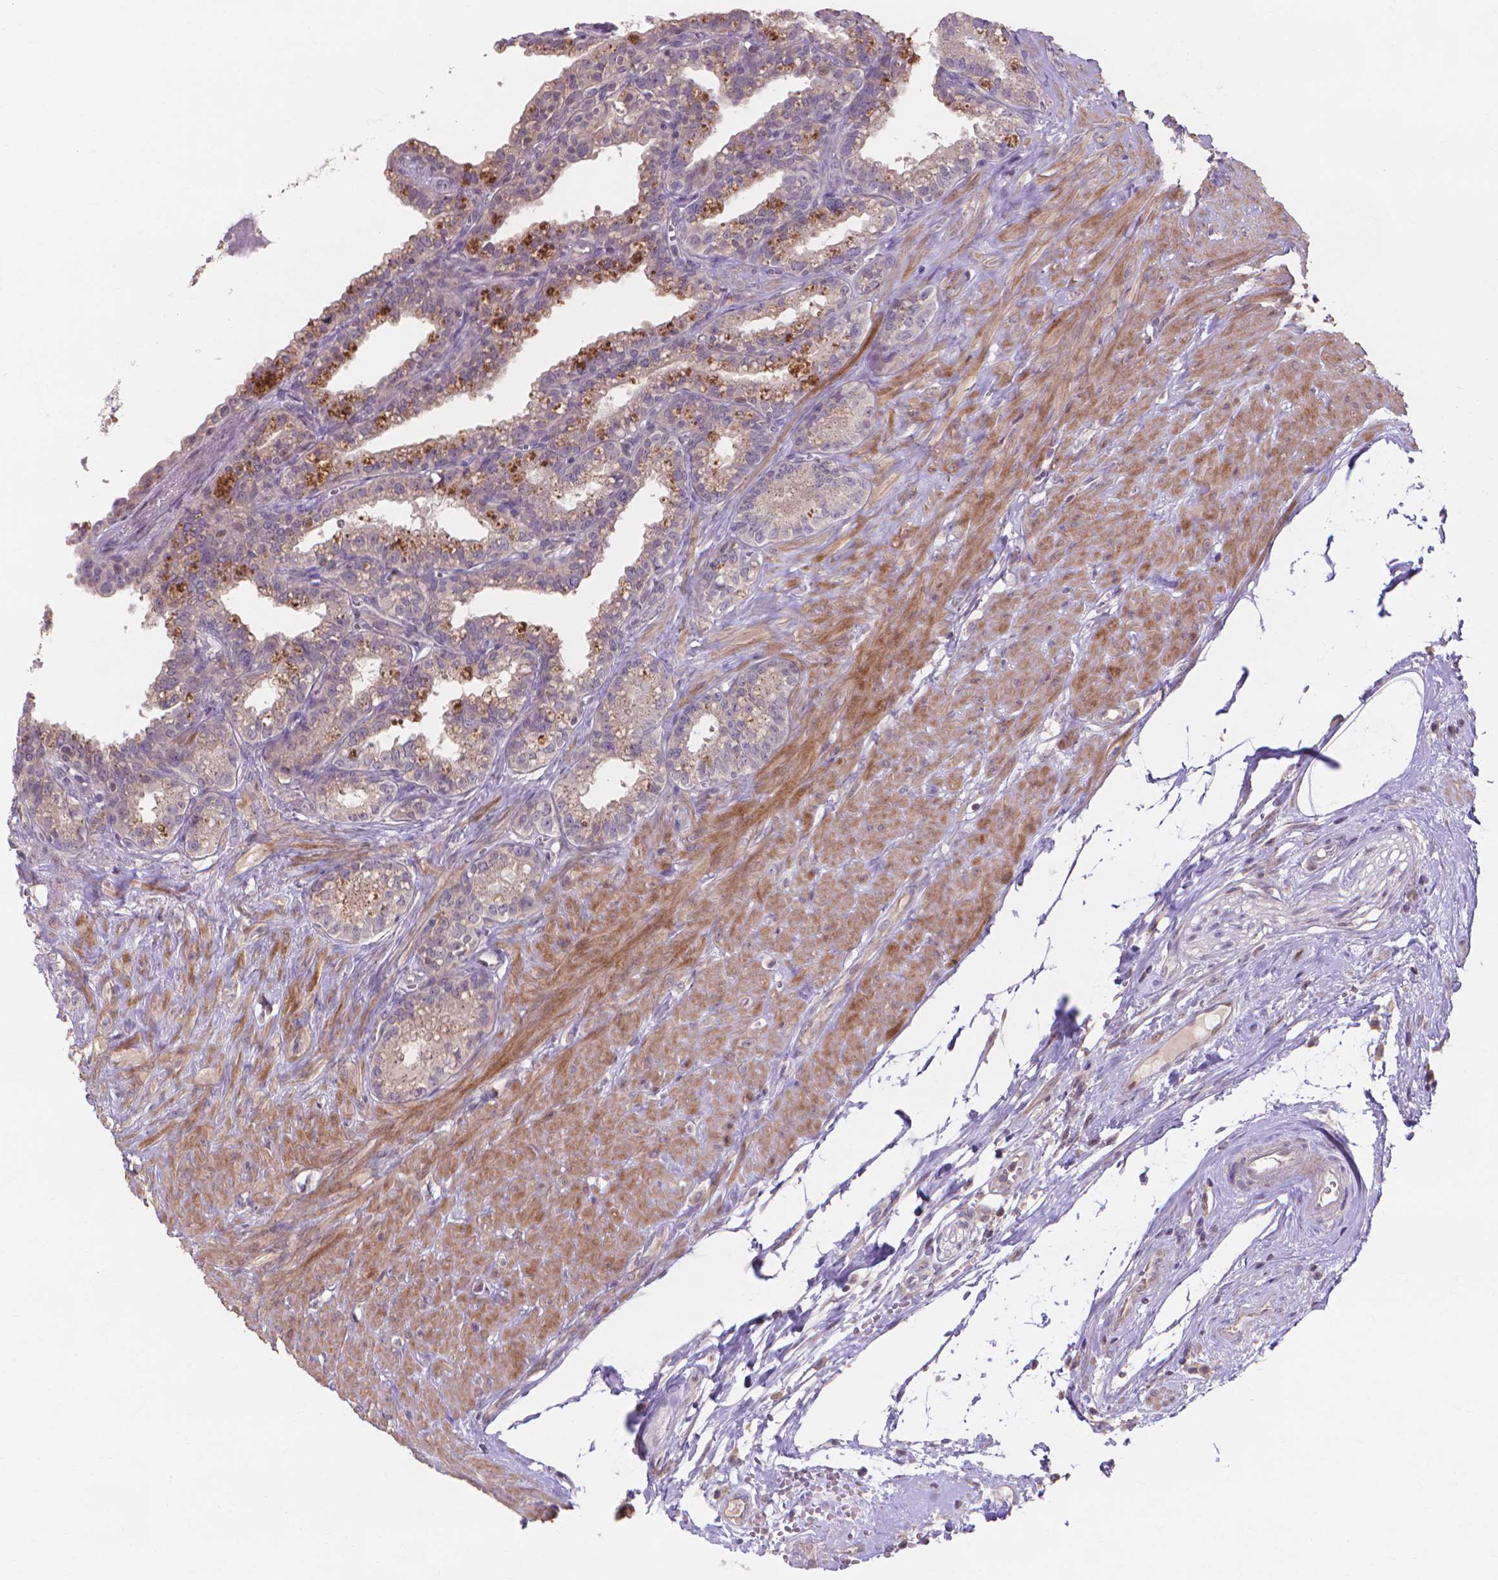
{"staining": {"intensity": "negative", "quantity": "none", "location": "none"}, "tissue": "seminal vesicle", "cell_type": "Glandular cells", "image_type": "normal", "snomed": [{"axis": "morphology", "description": "Normal tissue, NOS"}, {"axis": "morphology", "description": "Urothelial carcinoma, NOS"}, {"axis": "topography", "description": "Urinary bladder"}, {"axis": "topography", "description": "Seminal veicle"}], "caption": "DAB immunohistochemical staining of unremarkable human seminal vesicle shows no significant positivity in glandular cells.", "gene": "PRDM13", "patient": {"sex": "male", "age": 76}}